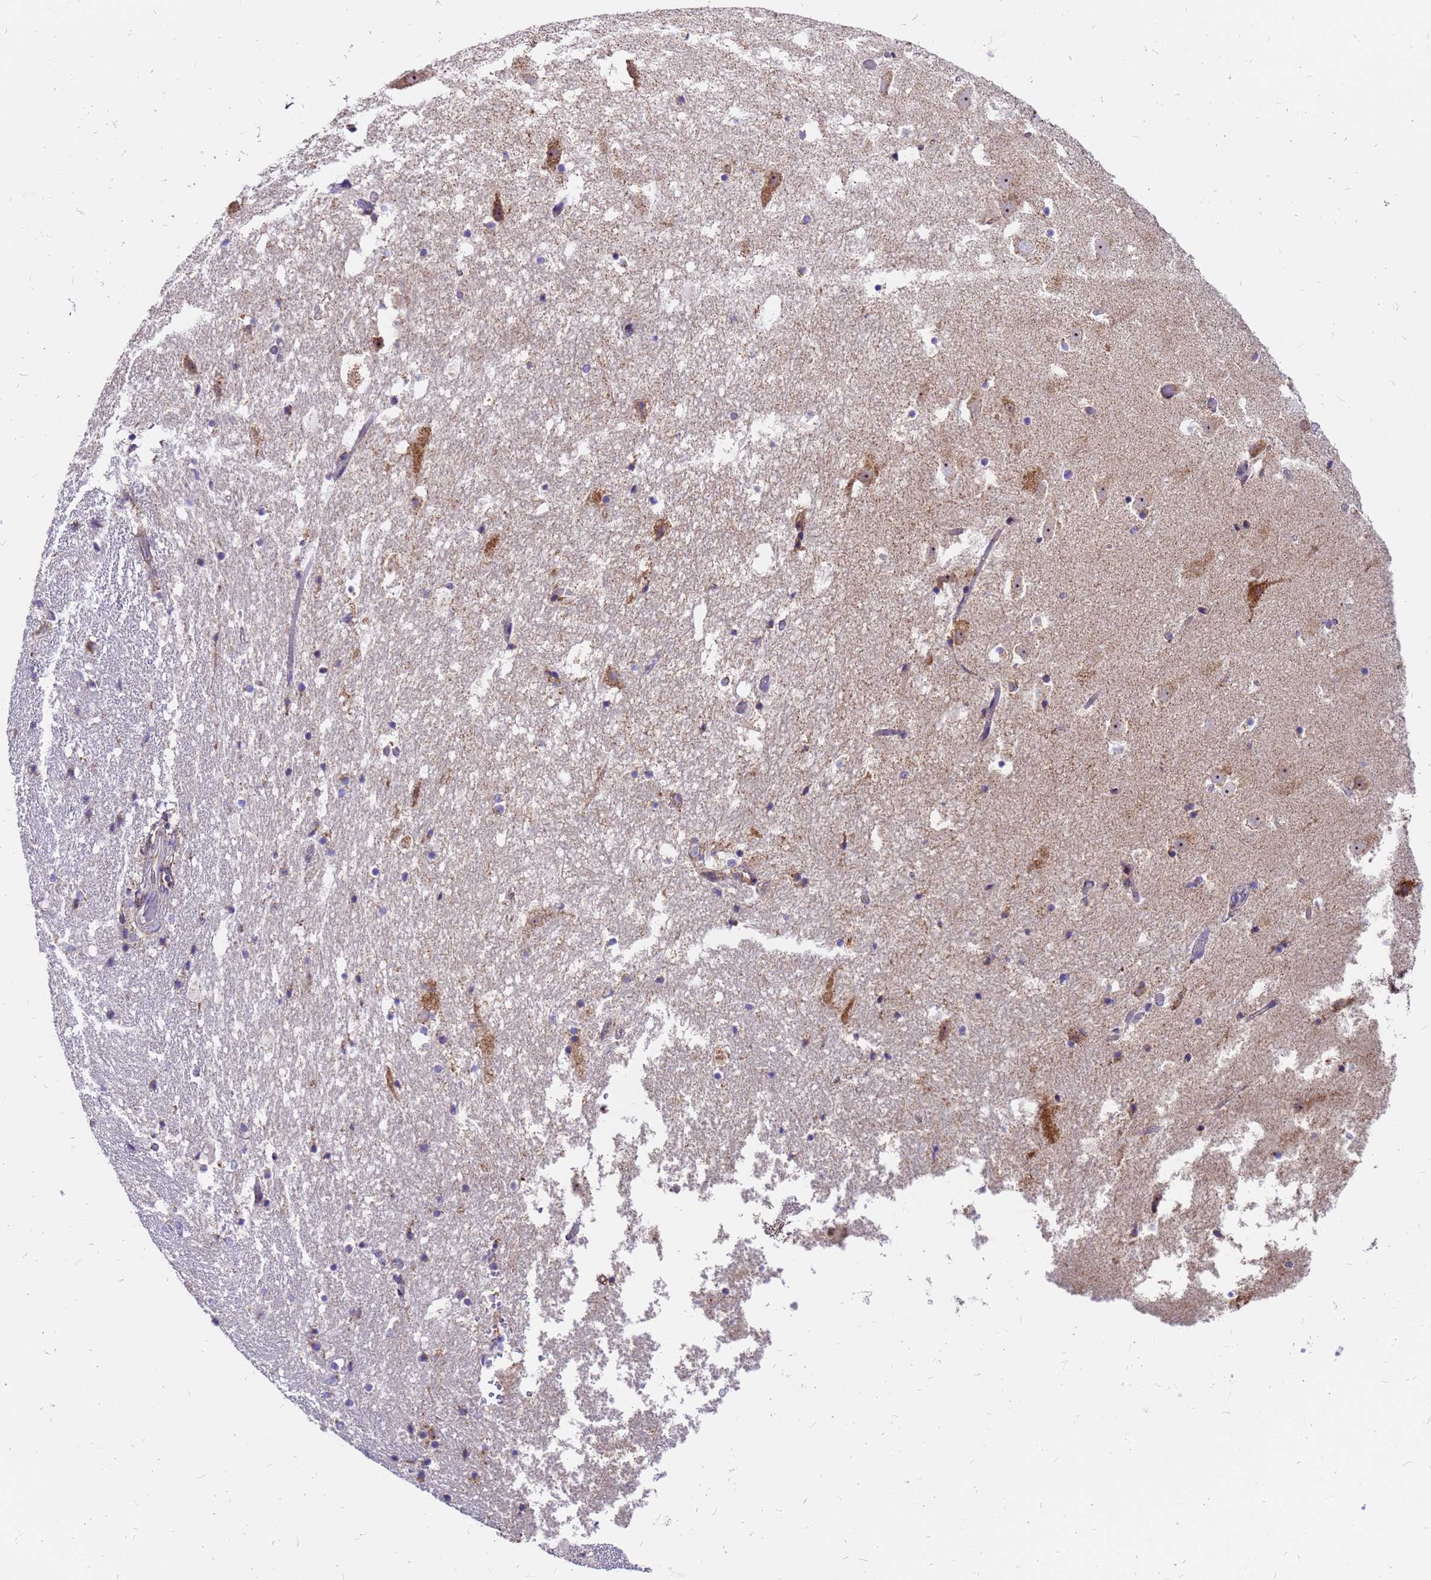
{"staining": {"intensity": "weak", "quantity": "<25%", "location": "cytoplasmic/membranous"}, "tissue": "hippocampus", "cell_type": "Glial cells", "image_type": "normal", "snomed": [{"axis": "morphology", "description": "Normal tissue, NOS"}, {"axis": "topography", "description": "Hippocampus"}], "caption": "A photomicrograph of human hippocampus is negative for staining in glial cells. (Brightfield microscopy of DAB (3,3'-diaminobenzidine) IHC at high magnification).", "gene": "MRPS26", "patient": {"sex": "female", "age": 52}}